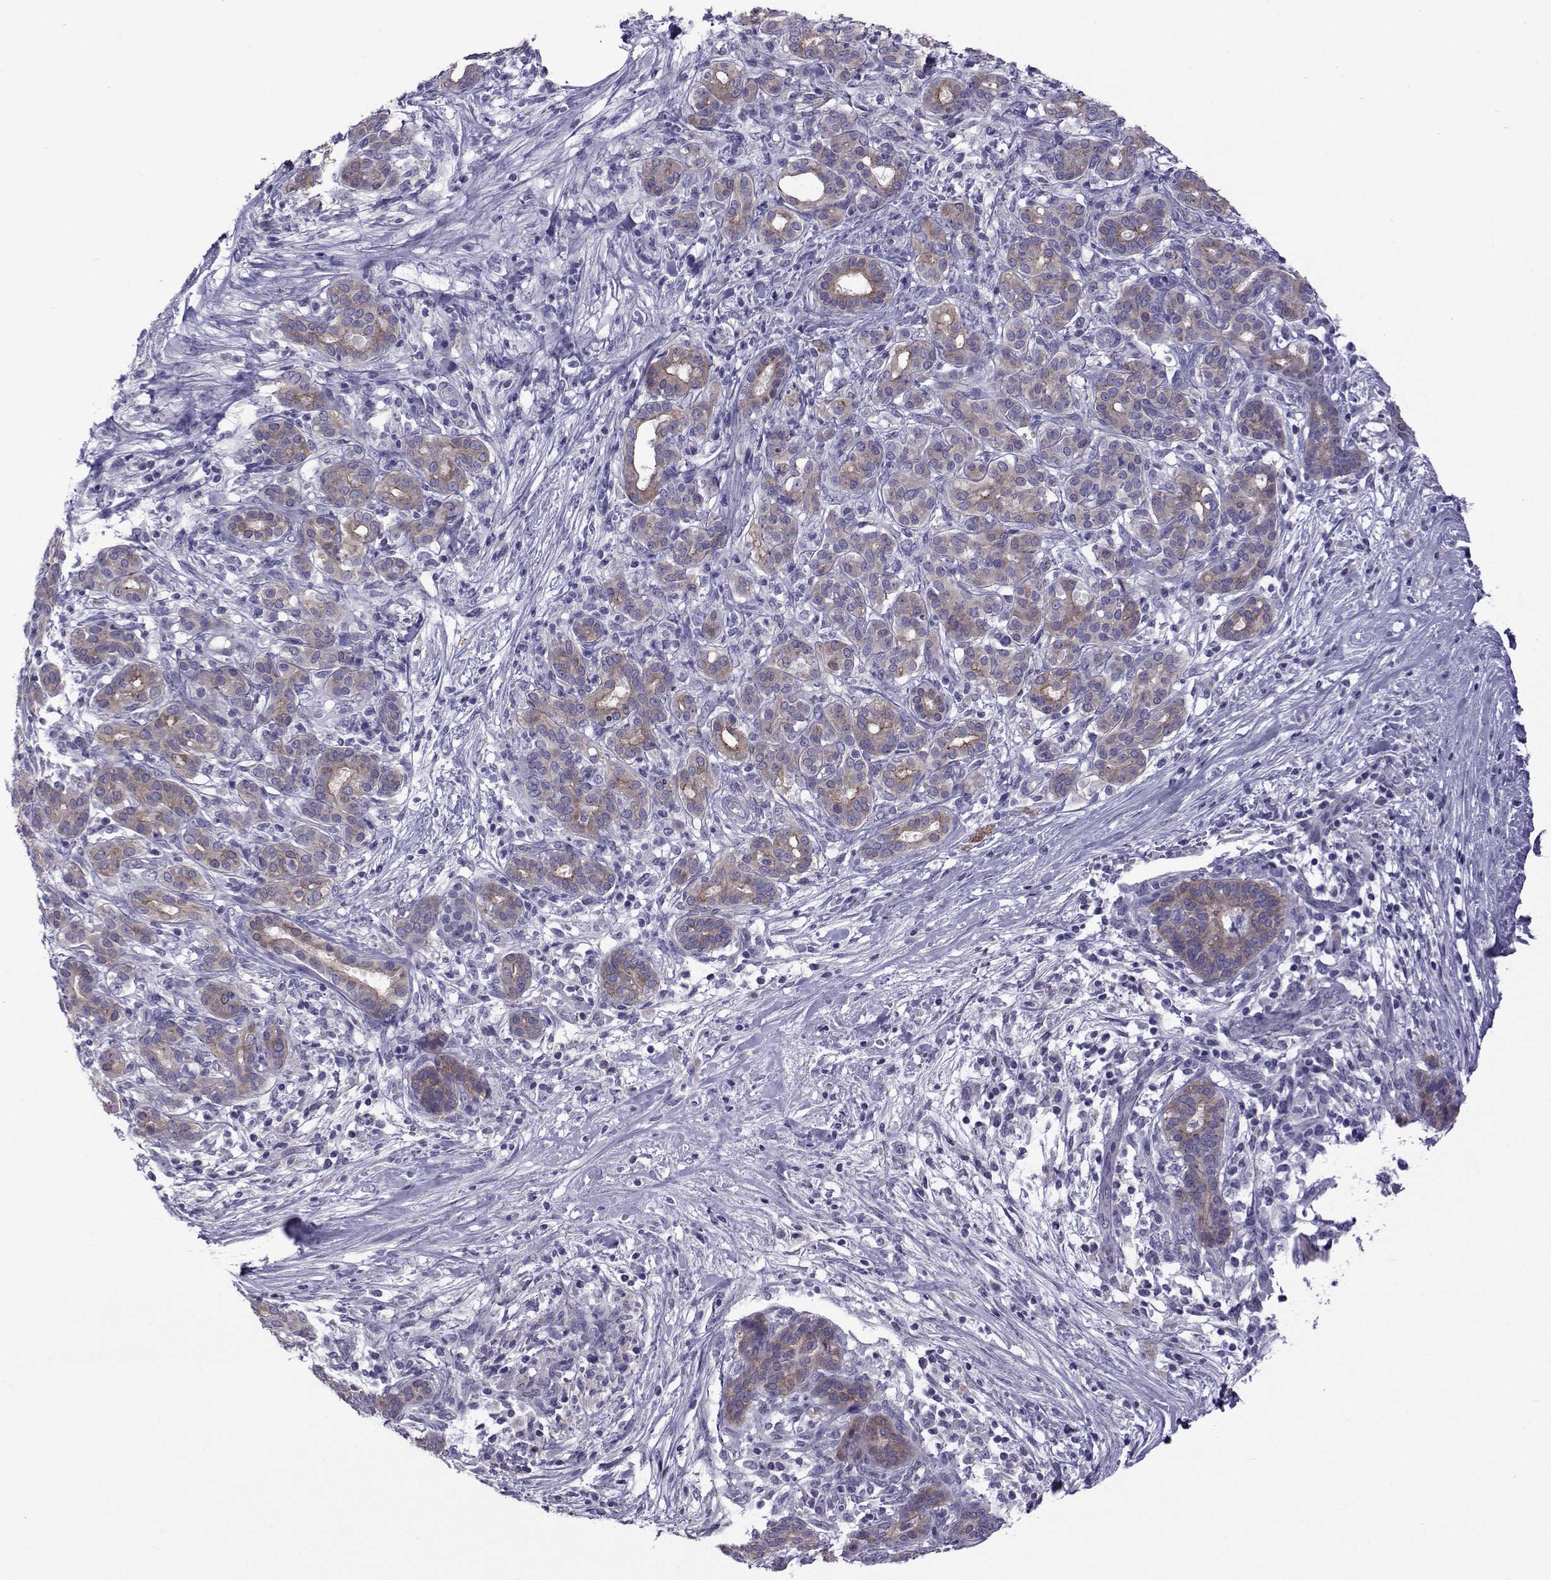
{"staining": {"intensity": "moderate", "quantity": "25%-75%", "location": "cytoplasmic/membranous"}, "tissue": "pancreatic cancer", "cell_type": "Tumor cells", "image_type": "cancer", "snomed": [{"axis": "morphology", "description": "Adenocarcinoma, NOS"}, {"axis": "topography", "description": "Pancreas"}], "caption": "Pancreatic adenocarcinoma stained with DAB (3,3'-diaminobenzidine) IHC displays medium levels of moderate cytoplasmic/membranous staining in about 25%-75% of tumor cells.", "gene": "COL22A1", "patient": {"sex": "male", "age": 44}}